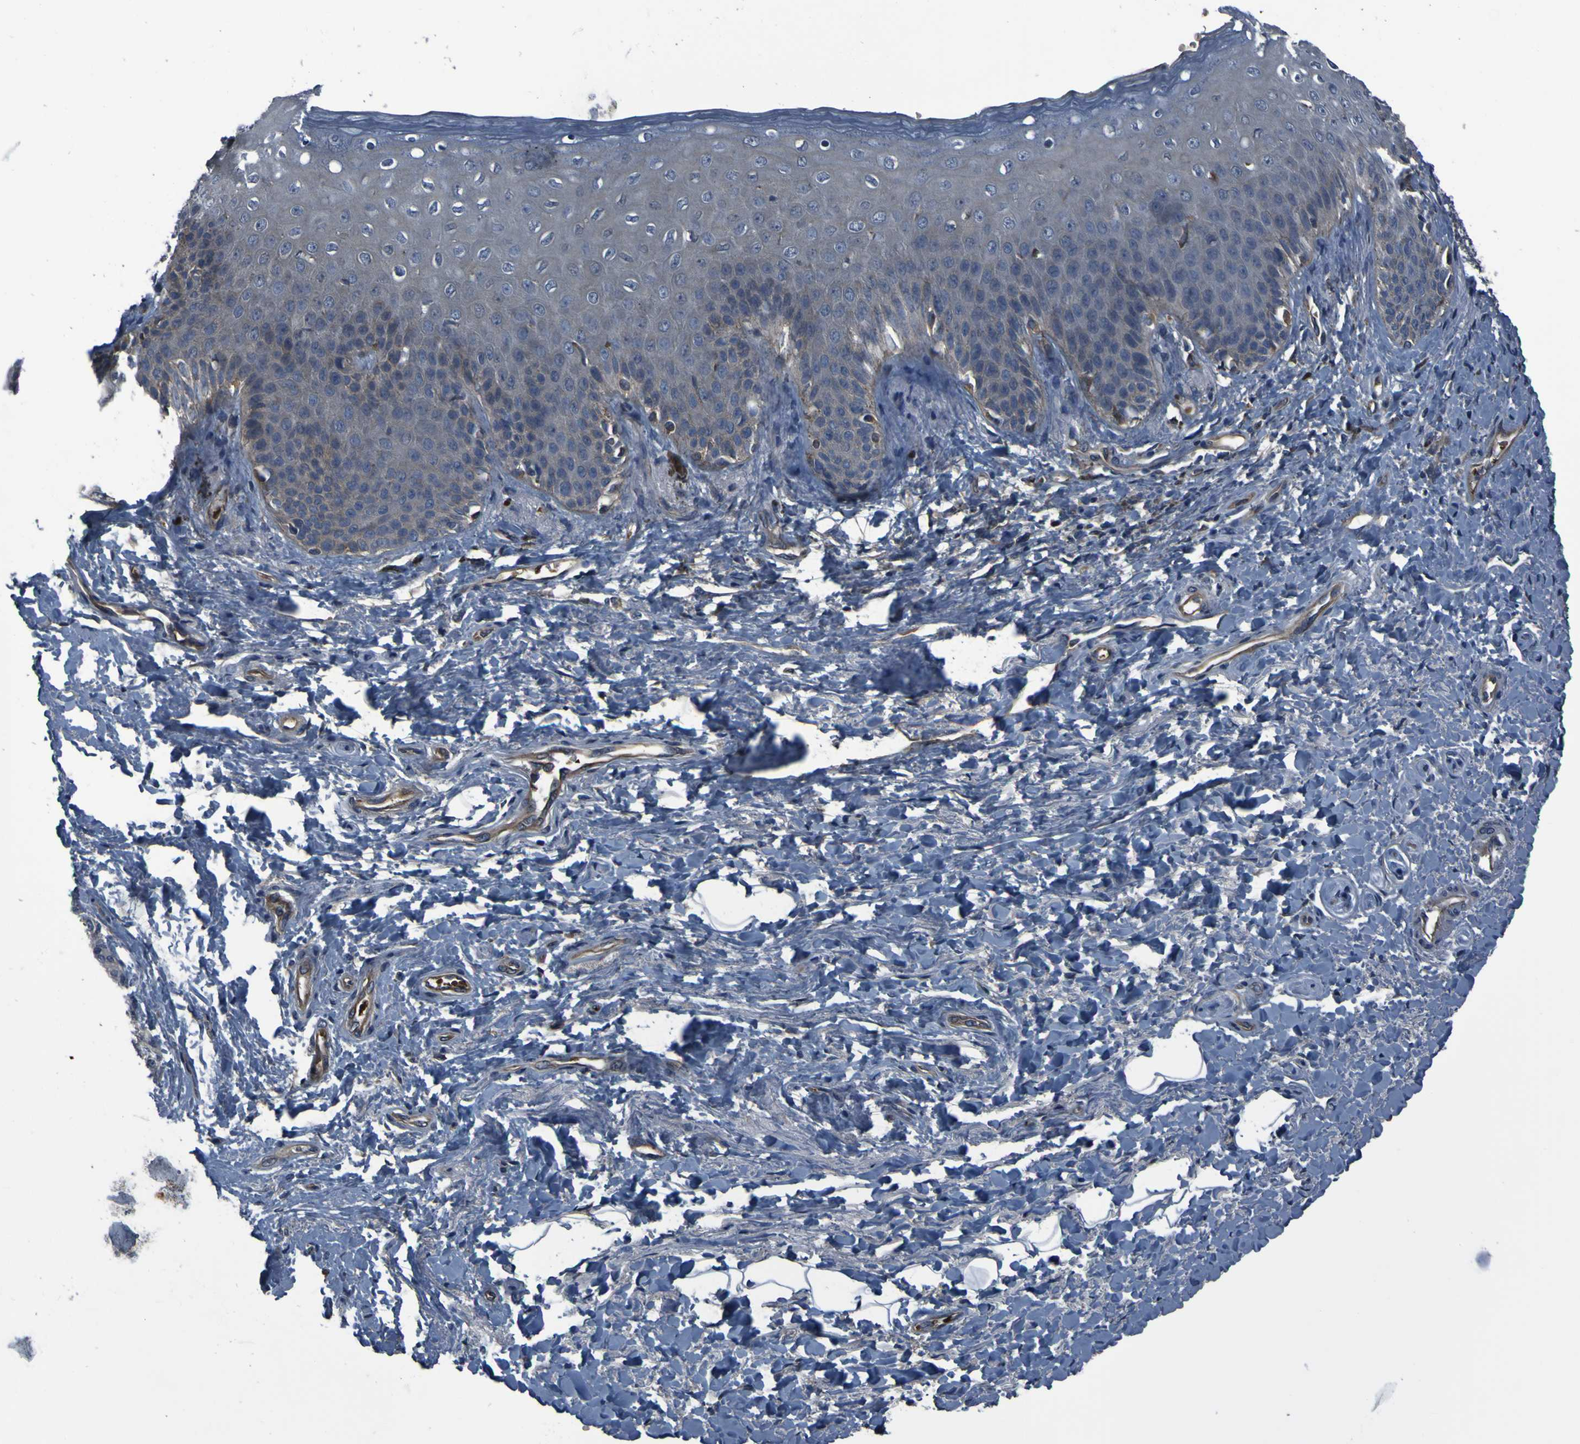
{"staining": {"intensity": "weak", "quantity": "<25%", "location": "cytoplasmic/membranous"}, "tissue": "skin", "cell_type": "Epidermal cells", "image_type": "normal", "snomed": [{"axis": "morphology", "description": "Normal tissue, NOS"}, {"axis": "topography", "description": "Anal"}], "caption": "Normal skin was stained to show a protein in brown. There is no significant expression in epidermal cells. The staining is performed using DAB (3,3'-diaminobenzidine) brown chromogen with nuclei counter-stained in using hematoxylin.", "gene": "GRAMD1A", "patient": {"sex": "female", "age": 46}}